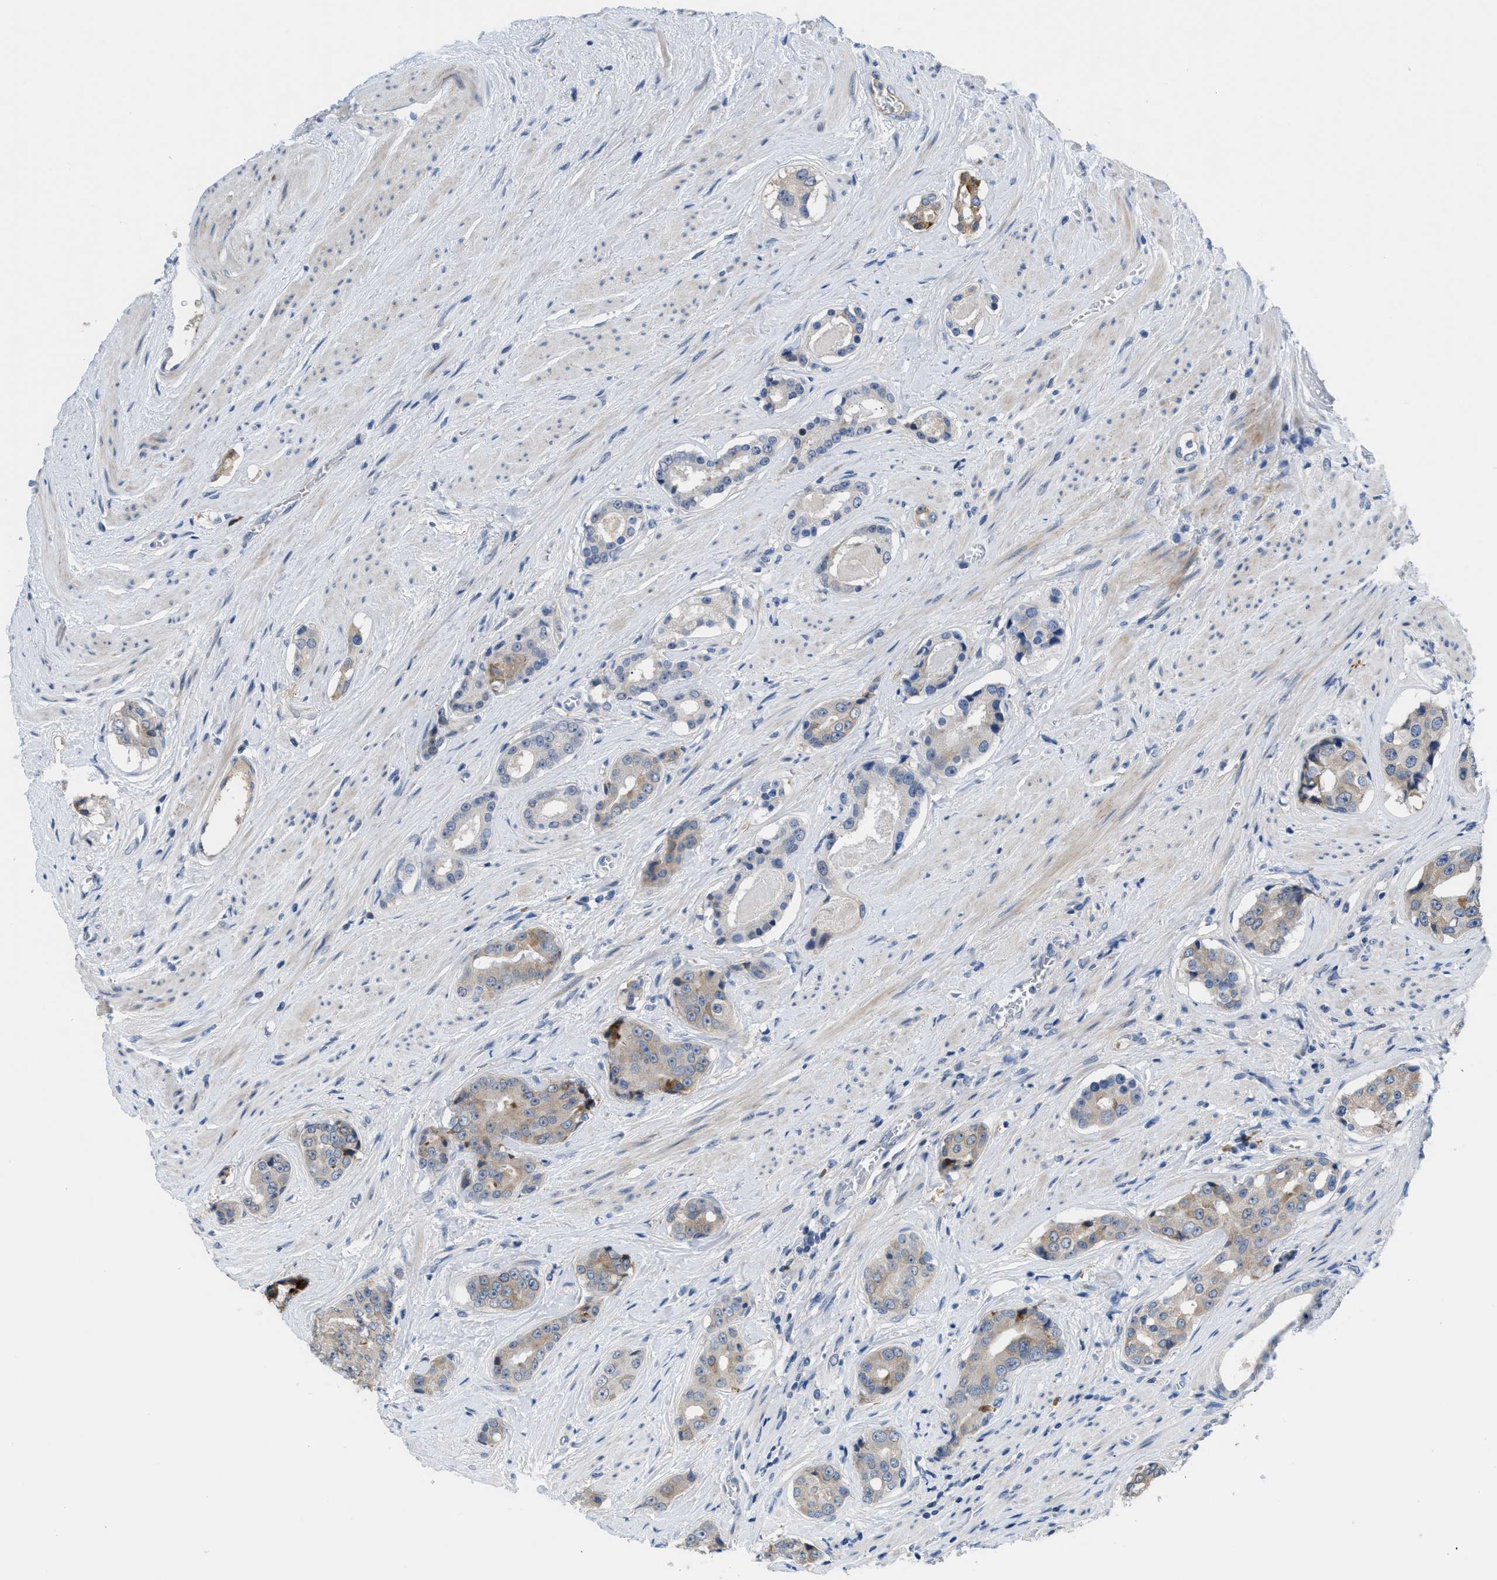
{"staining": {"intensity": "weak", "quantity": "25%-75%", "location": "cytoplasmic/membranous"}, "tissue": "prostate cancer", "cell_type": "Tumor cells", "image_type": "cancer", "snomed": [{"axis": "morphology", "description": "Adenocarcinoma, High grade"}, {"axis": "topography", "description": "Prostate"}], "caption": "An immunohistochemistry micrograph of neoplastic tissue is shown. Protein staining in brown highlights weak cytoplasmic/membranous positivity in prostate cancer (adenocarcinoma (high-grade)) within tumor cells.", "gene": "OR9K2", "patient": {"sex": "male", "age": 71}}